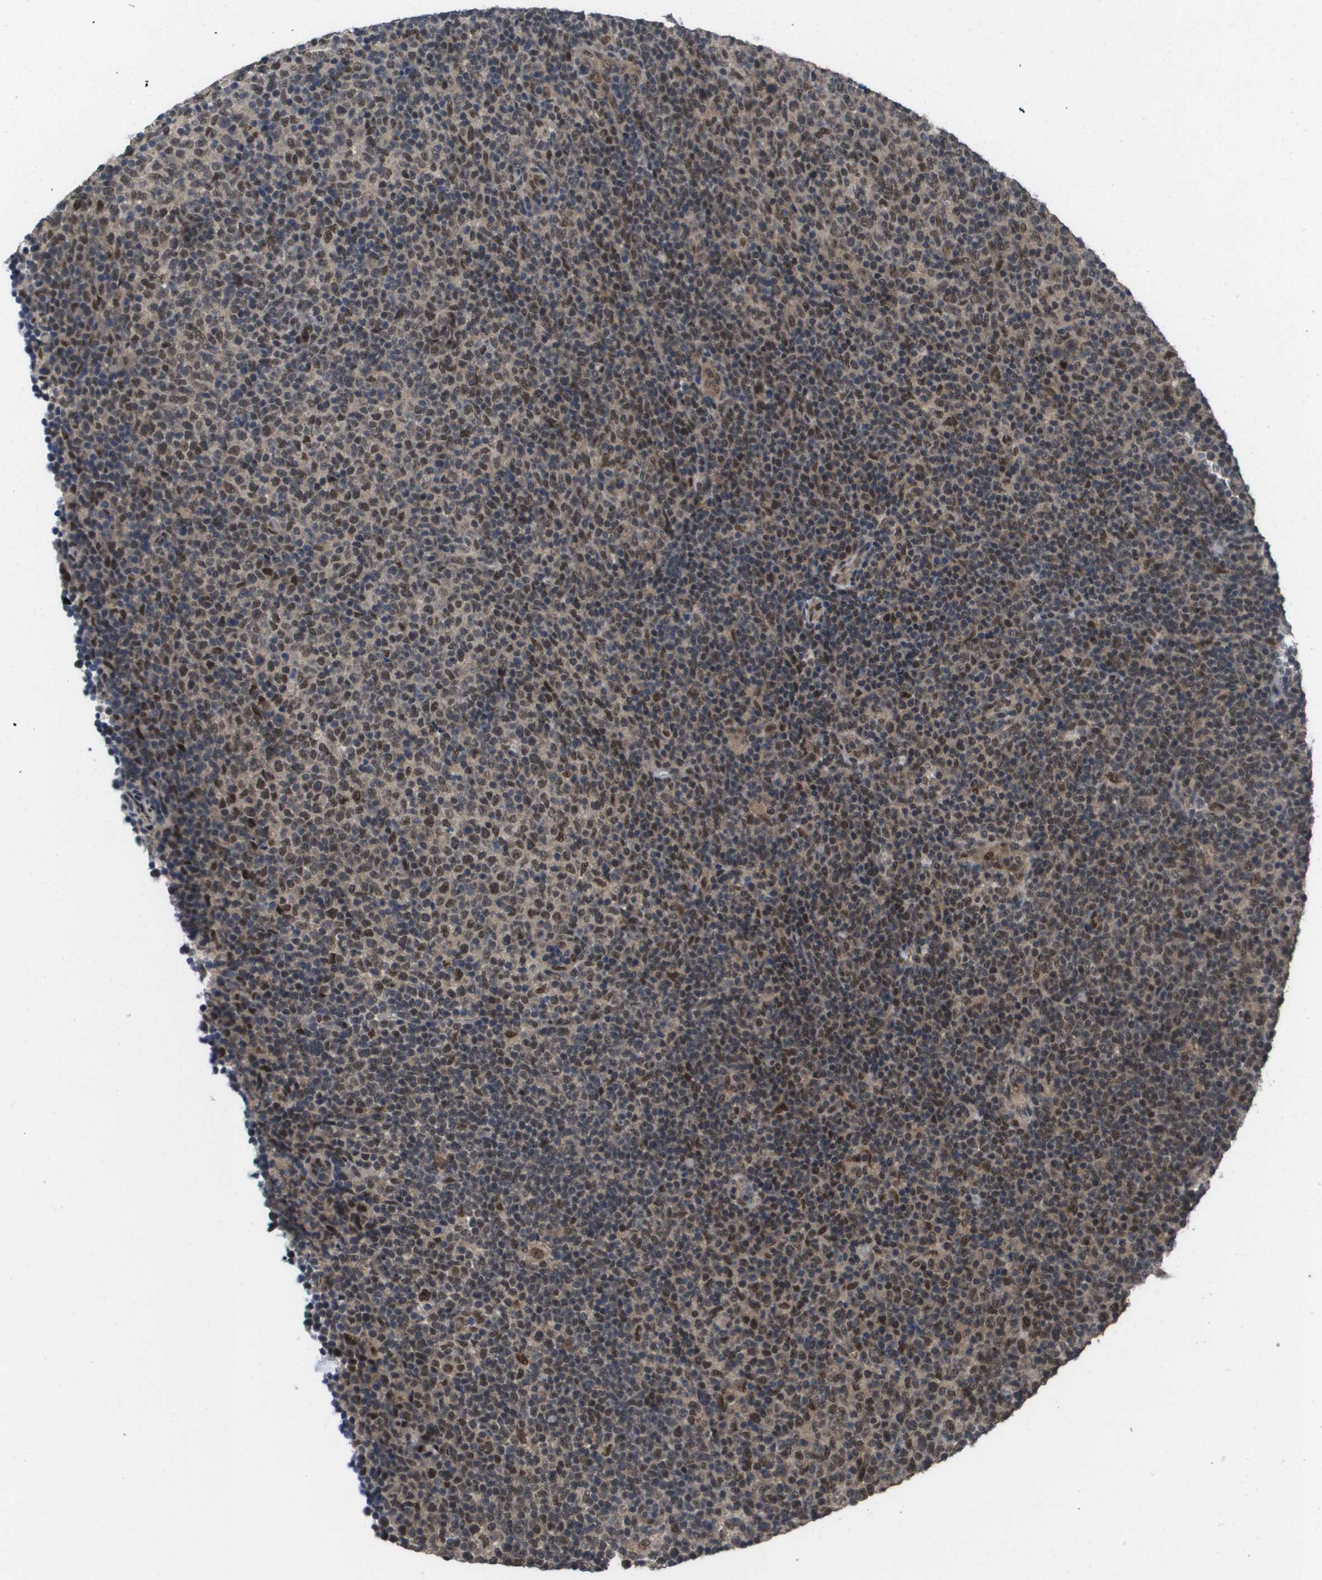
{"staining": {"intensity": "moderate", "quantity": ">75%", "location": "nuclear"}, "tissue": "lymphoma", "cell_type": "Tumor cells", "image_type": "cancer", "snomed": [{"axis": "morphology", "description": "Malignant lymphoma, non-Hodgkin's type, Low grade"}, {"axis": "topography", "description": "Lymph node"}], "caption": "Immunohistochemistry photomicrograph of human malignant lymphoma, non-Hodgkin's type (low-grade) stained for a protein (brown), which demonstrates medium levels of moderate nuclear staining in approximately >75% of tumor cells.", "gene": "AMBRA1", "patient": {"sex": "male", "age": 70}}